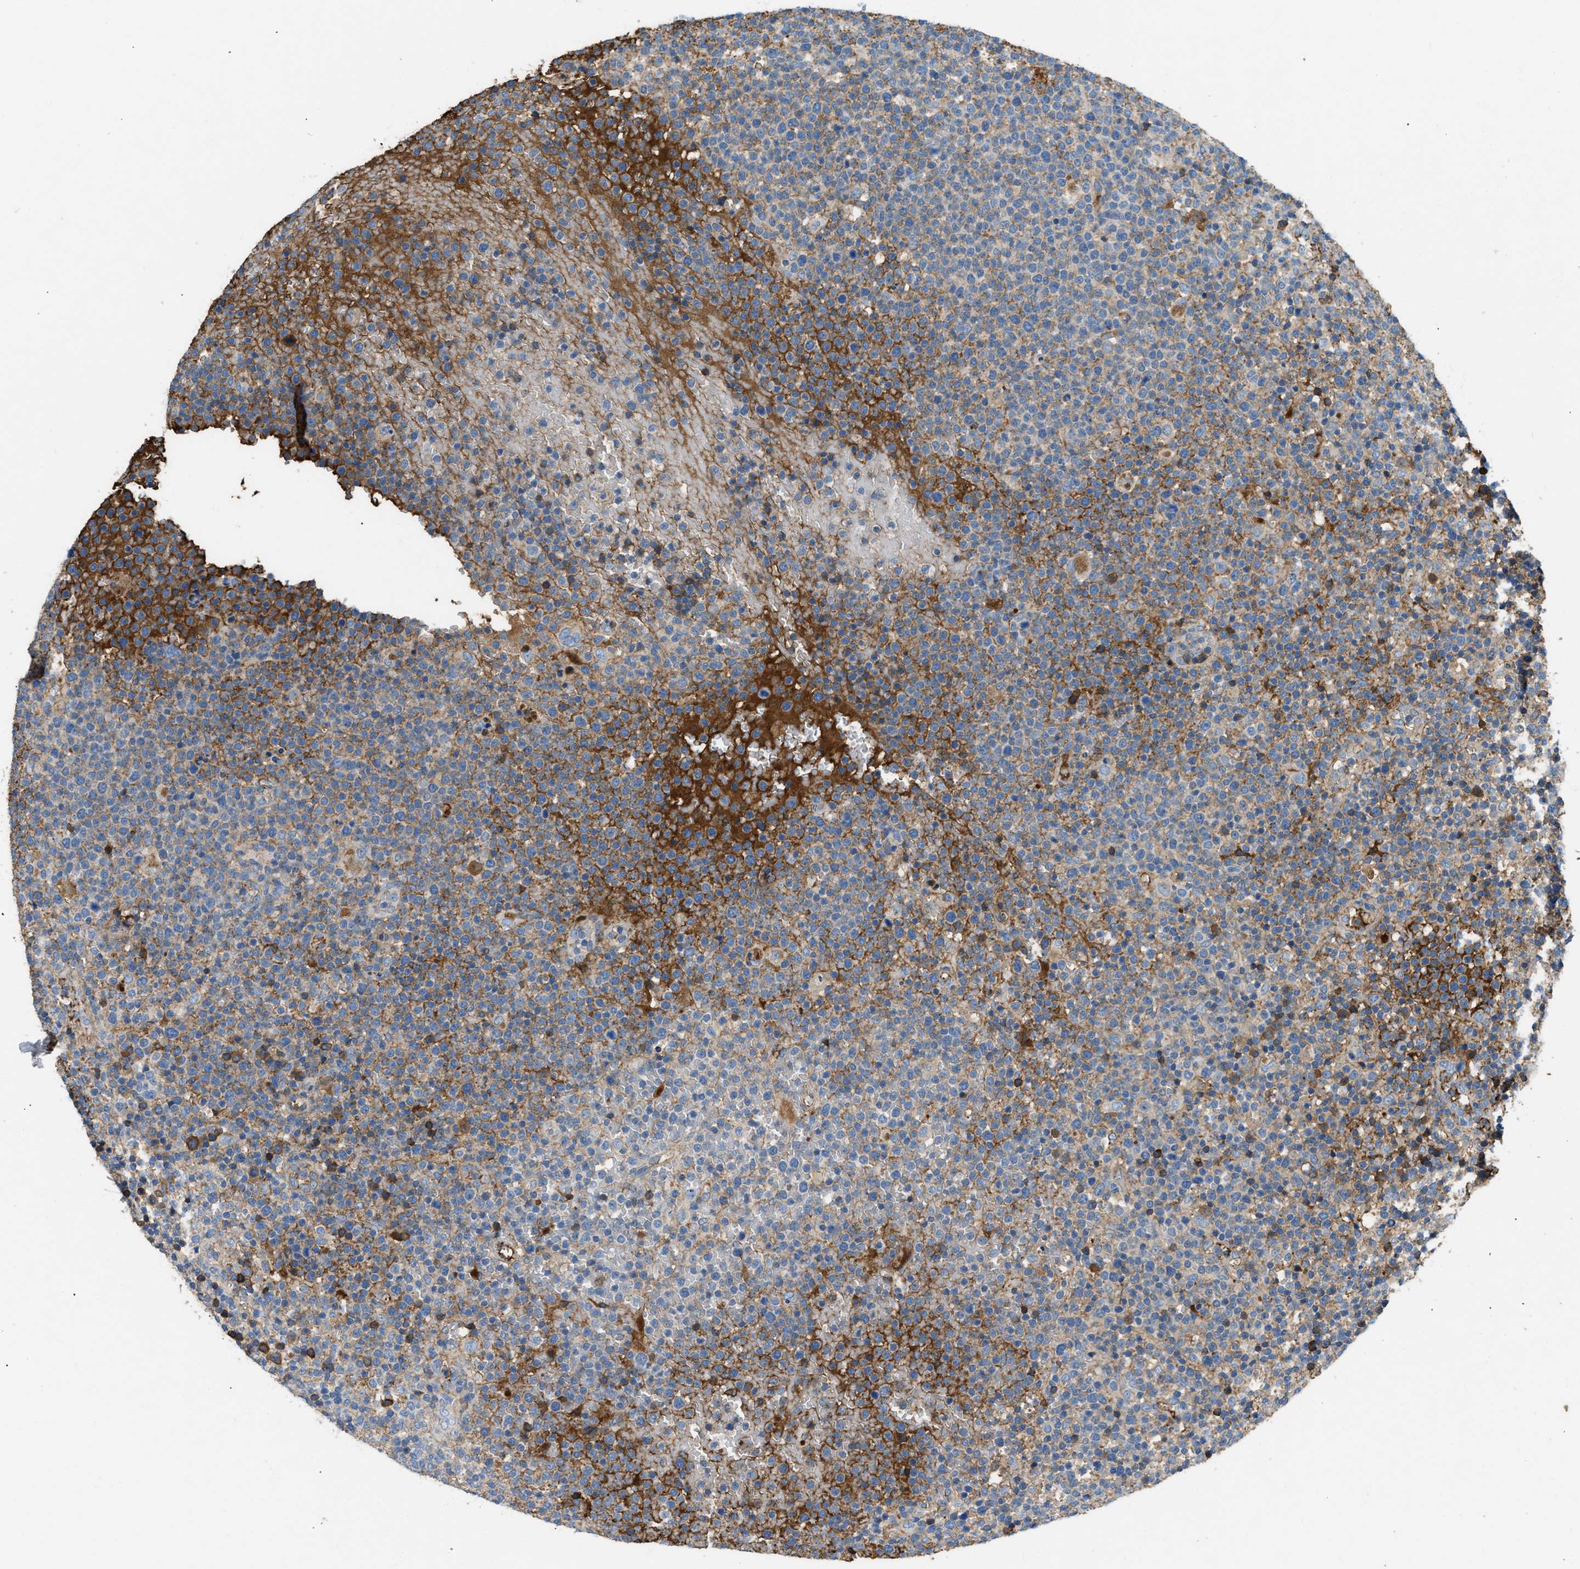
{"staining": {"intensity": "negative", "quantity": "none", "location": "none"}, "tissue": "lymphoma", "cell_type": "Tumor cells", "image_type": "cancer", "snomed": [{"axis": "morphology", "description": "Malignant lymphoma, non-Hodgkin's type, High grade"}, {"axis": "topography", "description": "Lymph node"}], "caption": "A histopathology image of human lymphoma is negative for staining in tumor cells.", "gene": "STC1", "patient": {"sex": "male", "age": 61}}